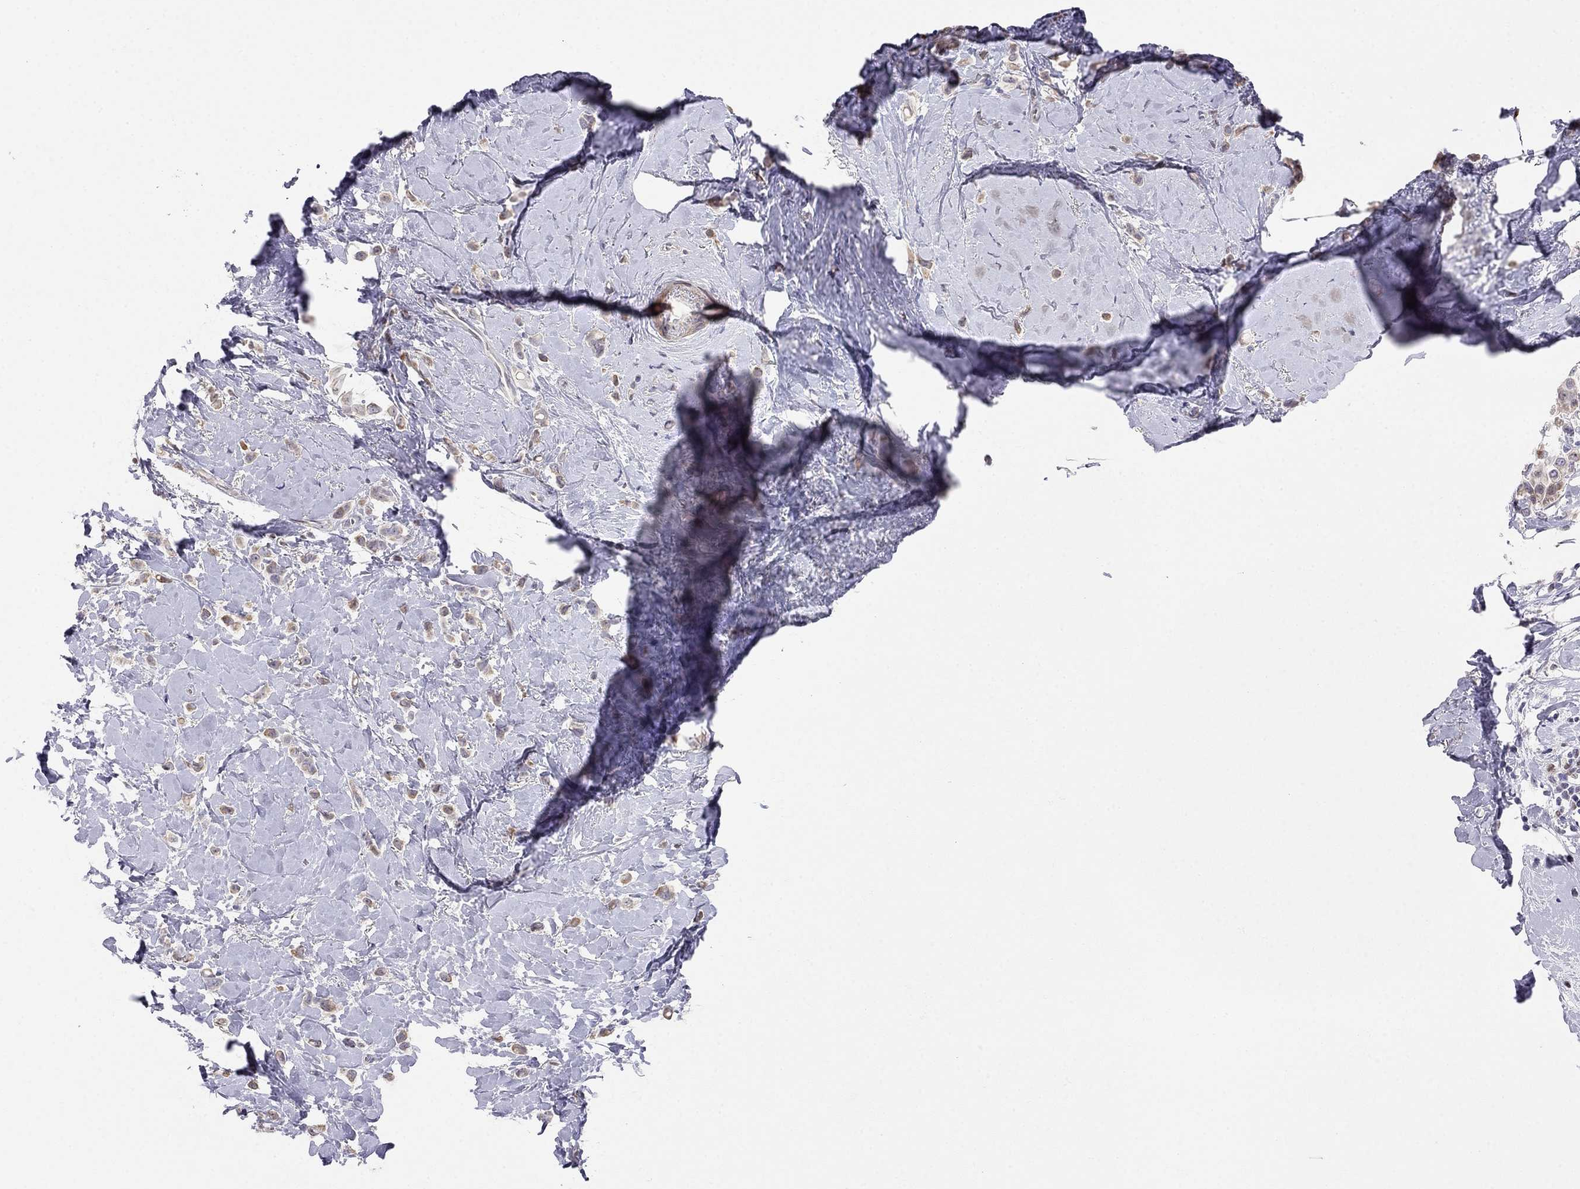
{"staining": {"intensity": "weak", "quantity": ">75%", "location": "cytoplasmic/membranous"}, "tissue": "breast cancer", "cell_type": "Tumor cells", "image_type": "cancer", "snomed": [{"axis": "morphology", "description": "Lobular carcinoma"}, {"axis": "topography", "description": "Breast"}], "caption": "This image displays immunohistochemistry (IHC) staining of human lobular carcinoma (breast), with low weak cytoplasmic/membranous expression in approximately >75% of tumor cells.", "gene": "LRRC39", "patient": {"sex": "female", "age": 66}}